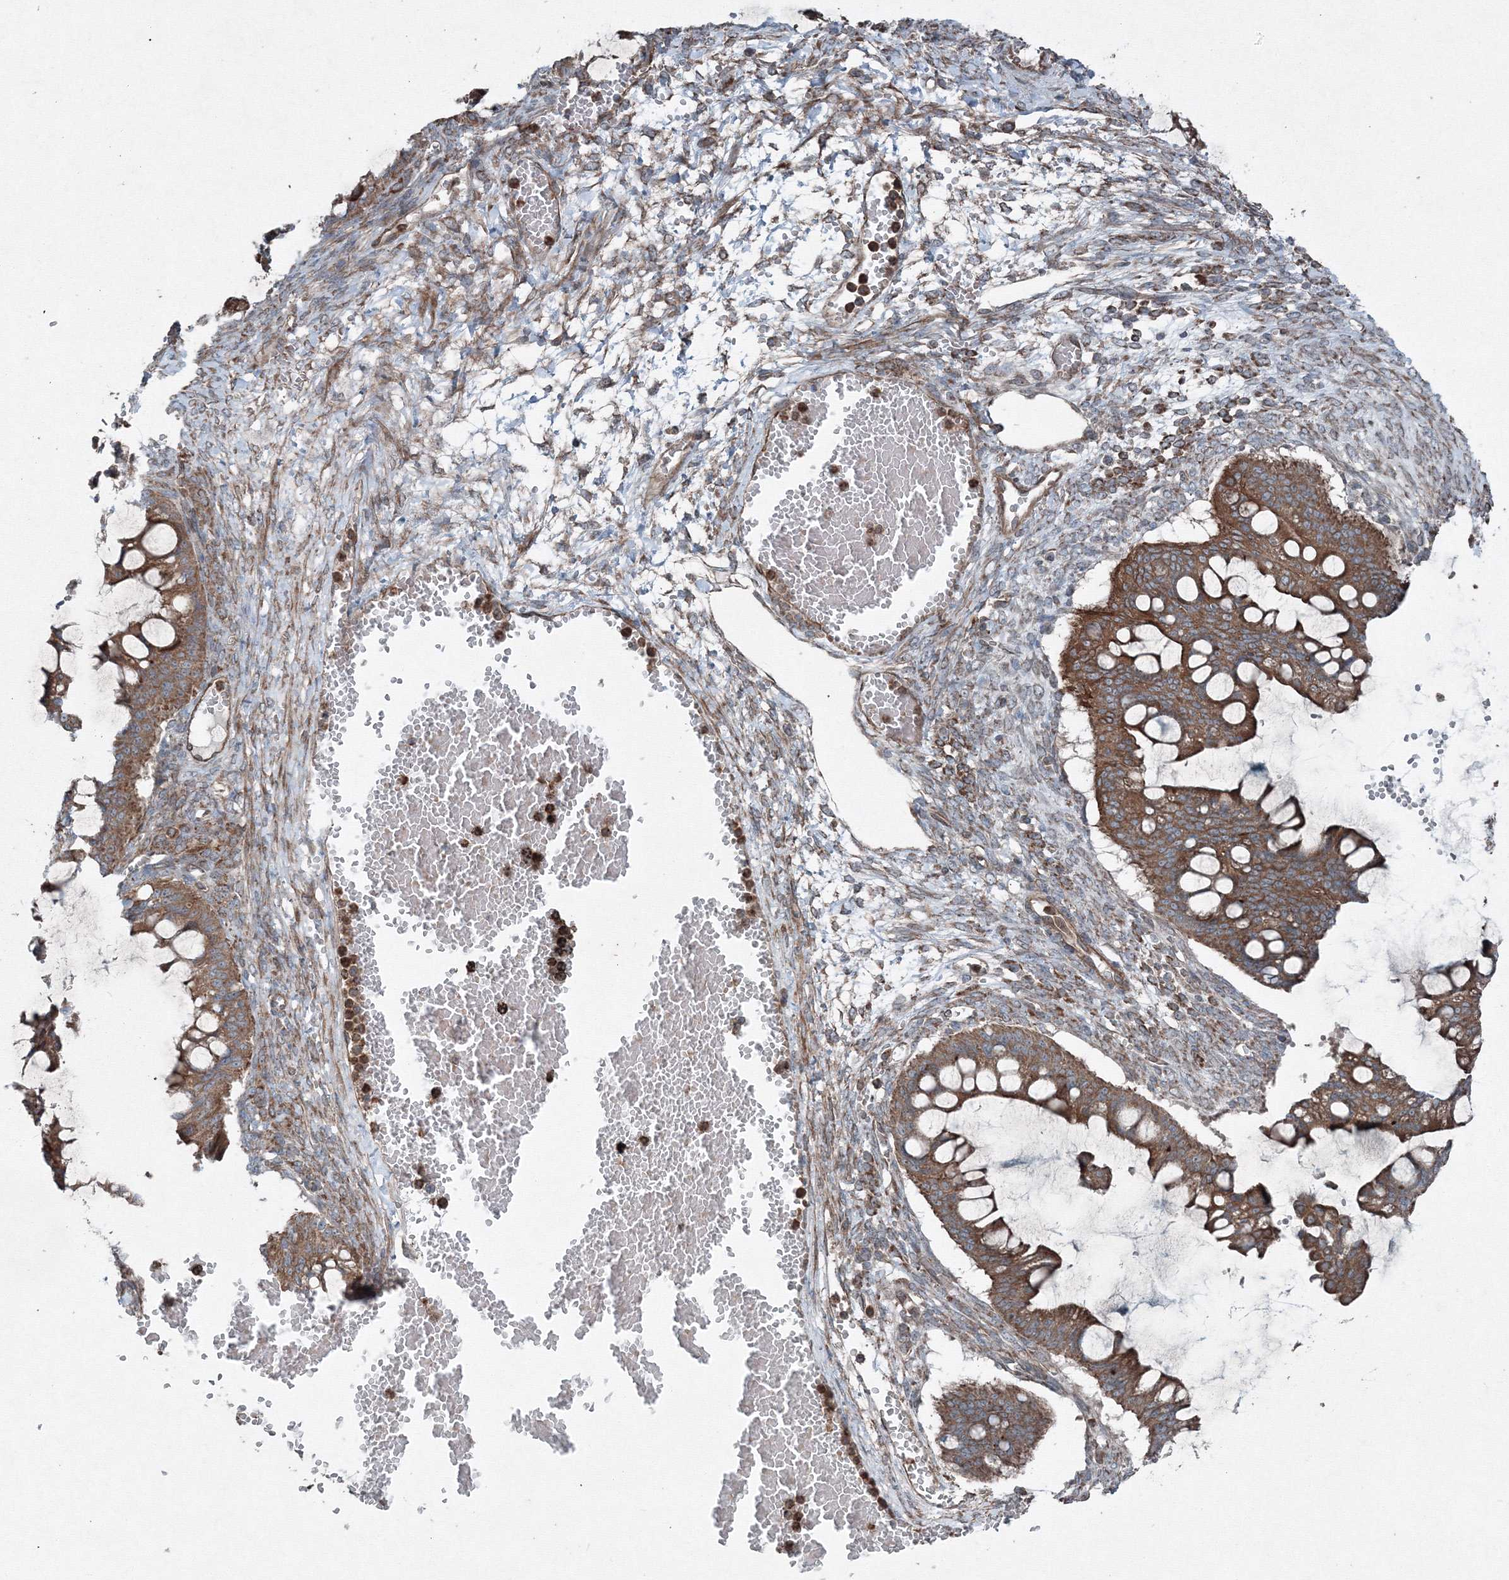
{"staining": {"intensity": "moderate", "quantity": ">75%", "location": "cytoplasmic/membranous"}, "tissue": "ovarian cancer", "cell_type": "Tumor cells", "image_type": "cancer", "snomed": [{"axis": "morphology", "description": "Cystadenocarcinoma, mucinous, NOS"}, {"axis": "topography", "description": "Ovary"}], "caption": "The histopathology image shows immunohistochemical staining of mucinous cystadenocarcinoma (ovarian). There is moderate cytoplasmic/membranous positivity is identified in about >75% of tumor cells.", "gene": "COPS7B", "patient": {"sex": "female", "age": 73}}